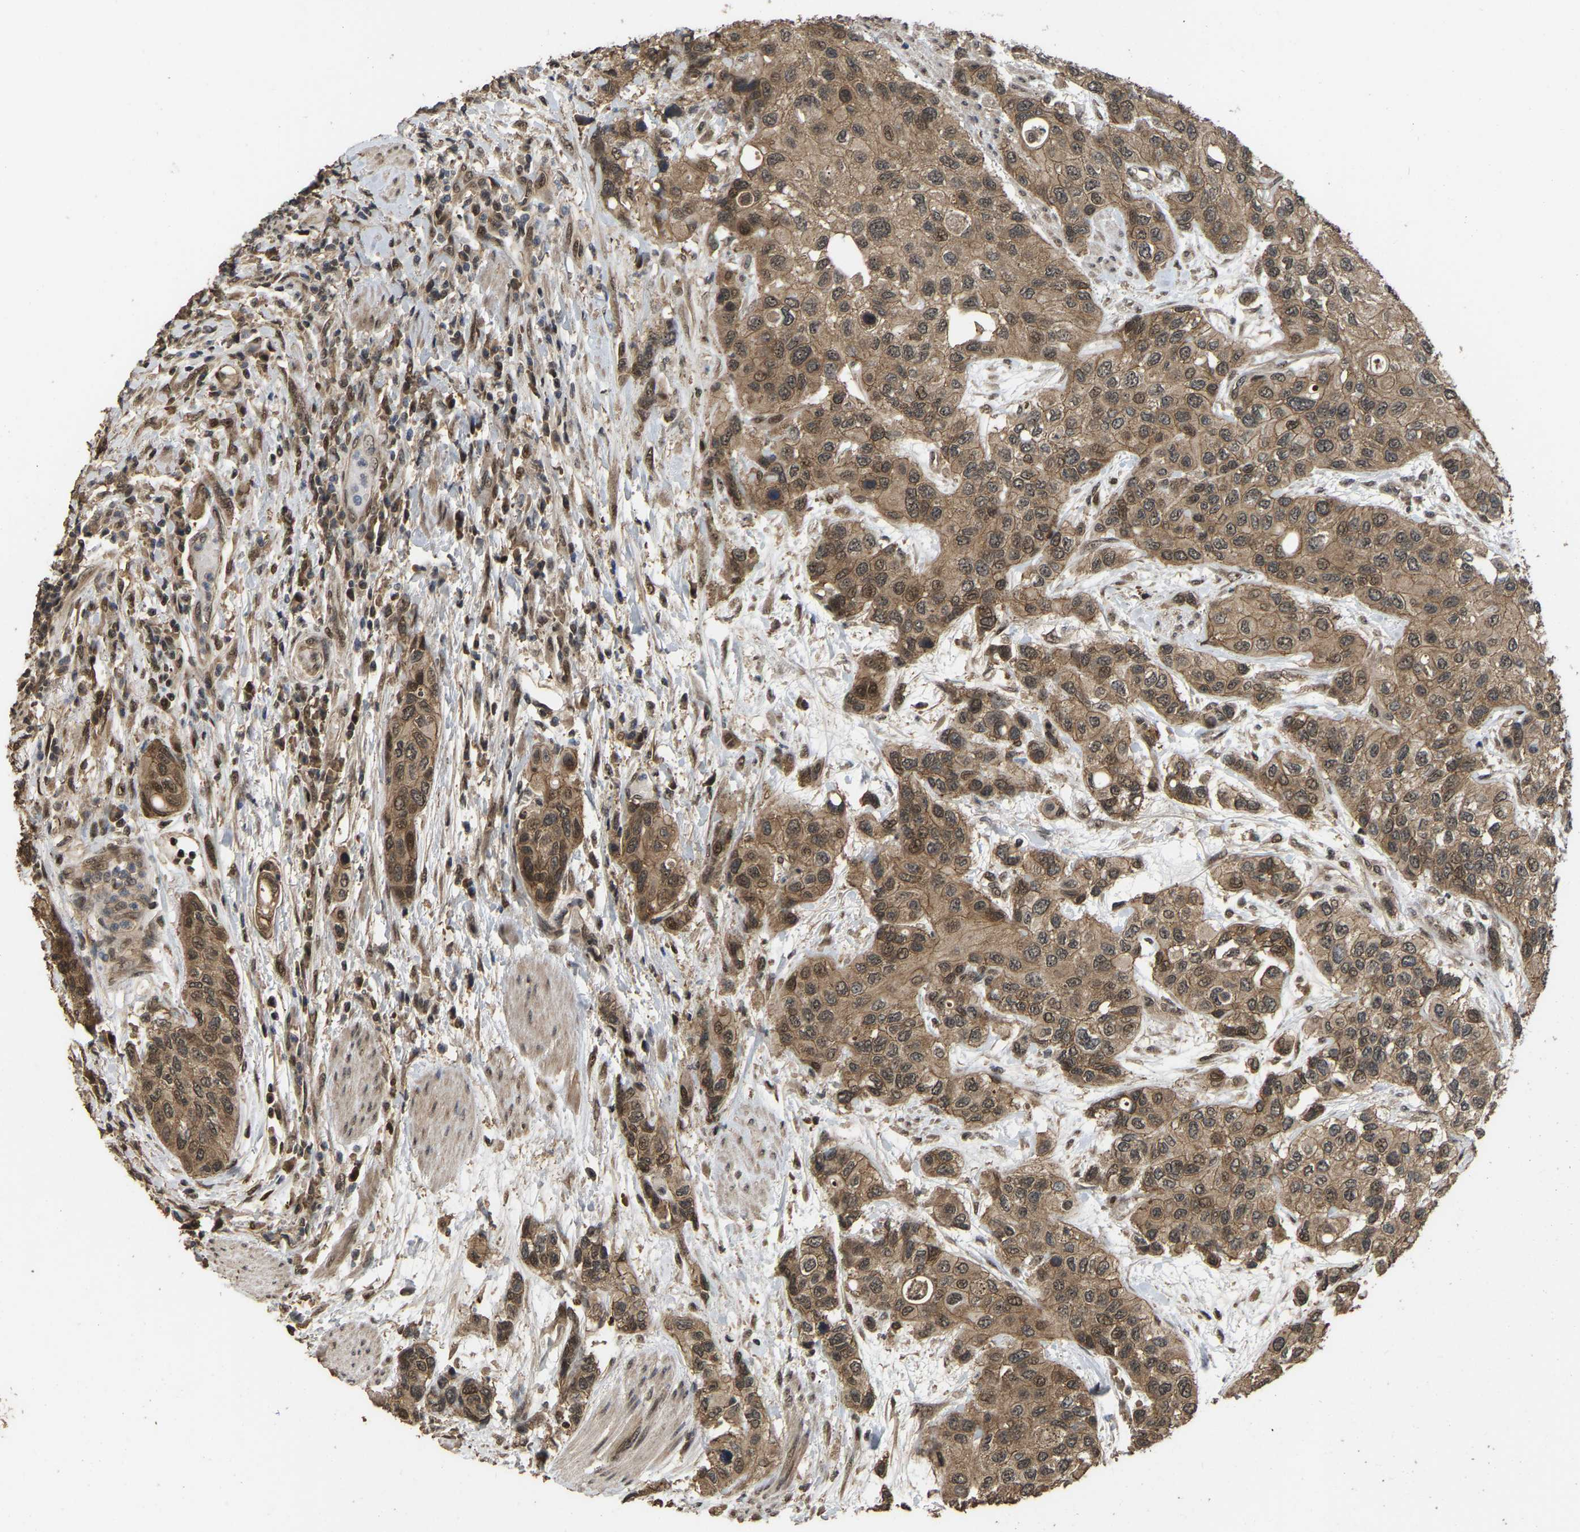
{"staining": {"intensity": "moderate", "quantity": ">75%", "location": "cytoplasmic/membranous"}, "tissue": "urothelial cancer", "cell_type": "Tumor cells", "image_type": "cancer", "snomed": [{"axis": "morphology", "description": "Urothelial carcinoma, High grade"}, {"axis": "topography", "description": "Urinary bladder"}], "caption": "High-grade urothelial carcinoma was stained to show a protein in brown. There is medium levels of moderate cytoplasmic/membranous expression in approximately >75% of tumor cells. The staining was performed using DAB (3,3'-diaminobenzidine), with brown indicating positive protein expression. Nuclei are stained blue with hematoxylin.", "gene": "ARHGAP23", "patient": {"sex": "female", "age": 56}}